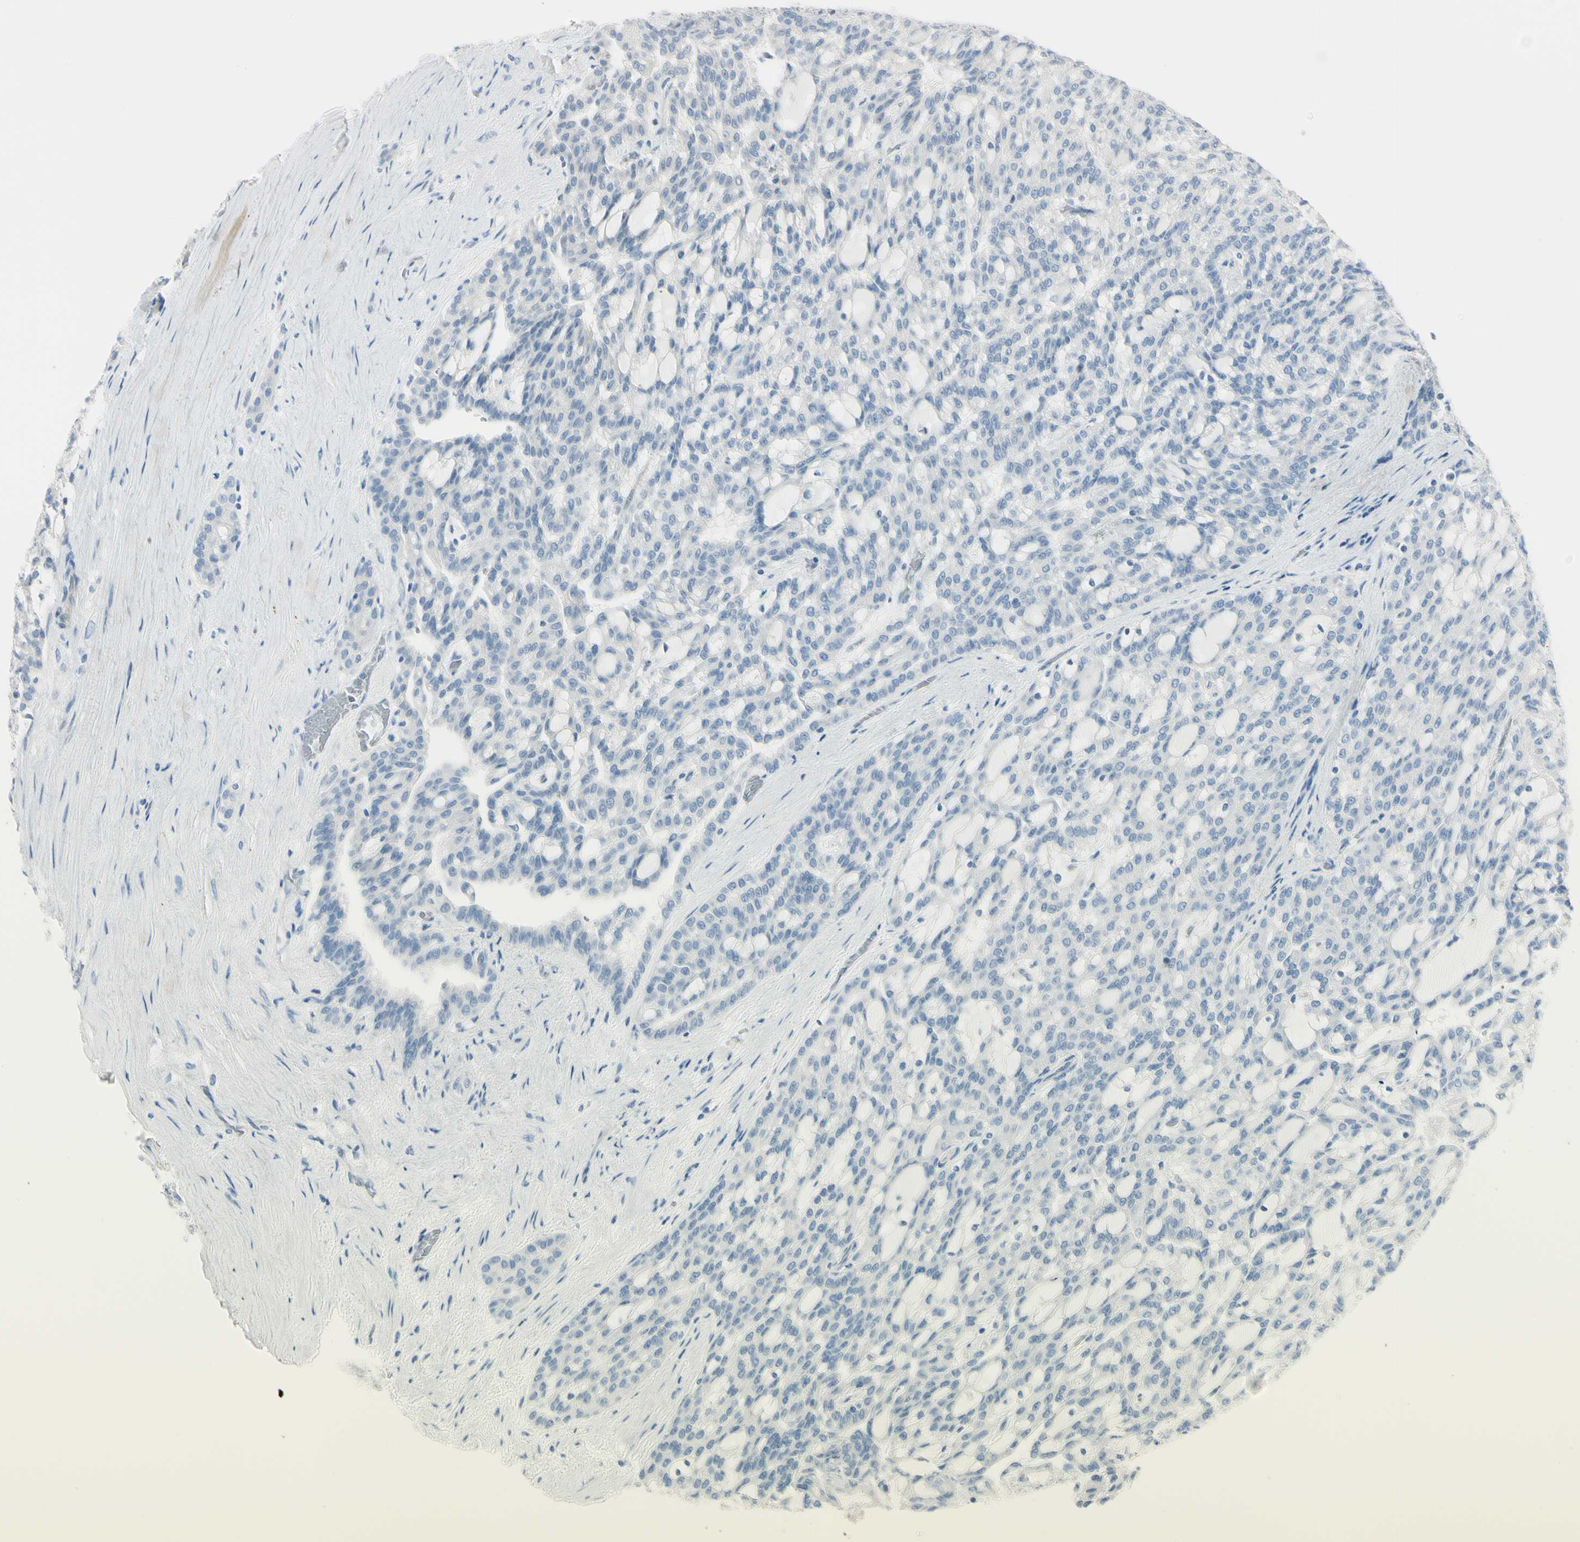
{"staining": {"intensity": "negative", "quantity": "none", "location": "none"}, "tissue": "renal cancer", "cell_type": "Tumor cells", "image_type": "cancer", "snomed": [{"axis": "morphology", "description": "Adenocarcinoma, NOS"}, {"axis": "topography", "description": "Kidney"}], "caption": "An image of human adenocarcinoma (renal) is negative for staining in tumor cells.", "gene": "ASB9", "patient": {"sex": "male", "age": 63}}